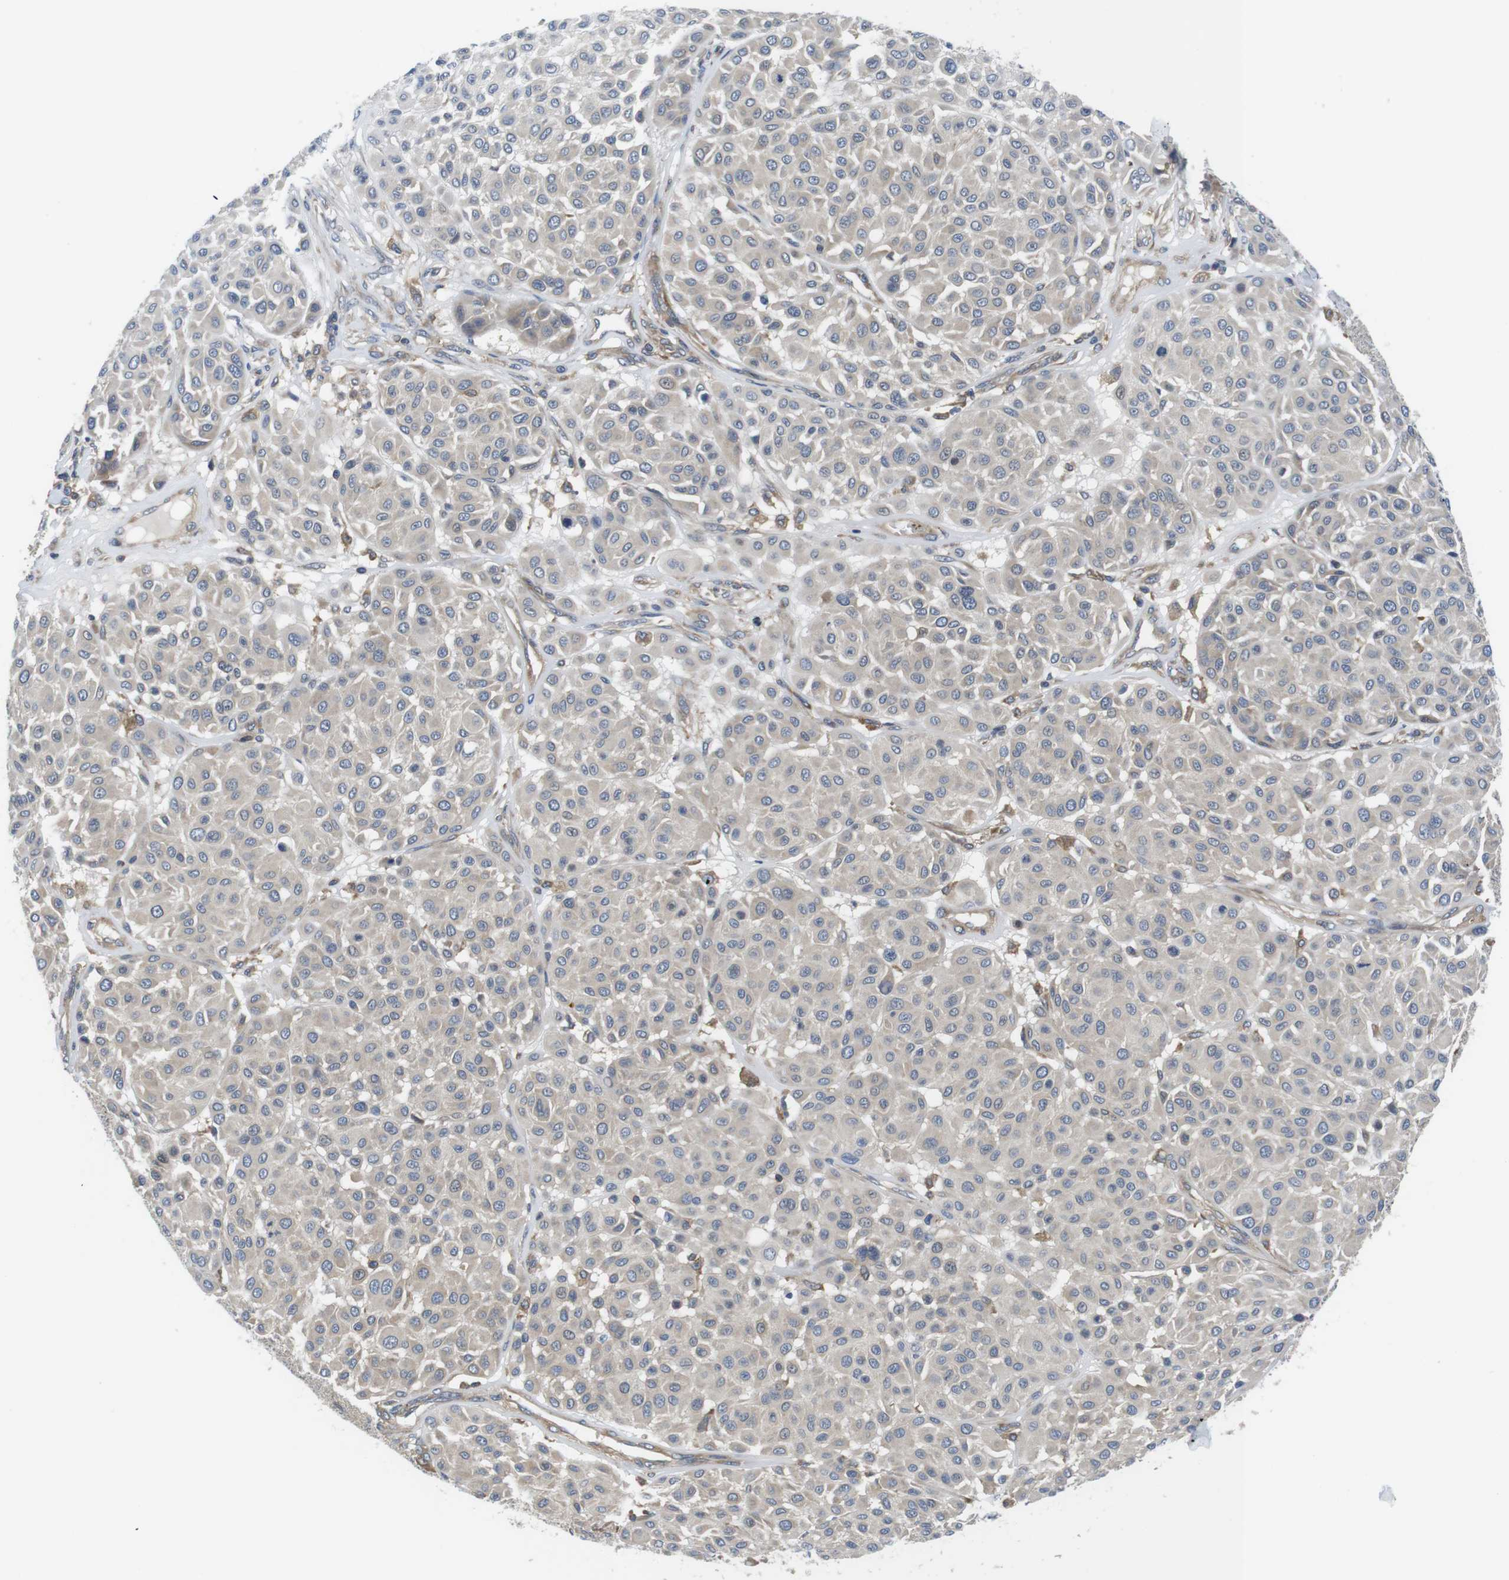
{"staining": {"intensity": "negative", "quantity": "none", "location": "none"}, "tissue": "melanoma", "cell_type": "Tumor cells", "image_type": "cancer", "snomed": [{"axis": "morphology", "description": "Malignant melanoma, Metastatic site"}, {"axis": "topography", "description": "Soft tissue"}], "caption": "There is no significant staining in tumor cells of melanoma. Brightfield microscopy of IHC stained with DAB (3,3'-diaminobenzidine) (brown) and hematoxylin (blue), captured at high magnification.", "gene": "HERPUD2", "patient": {"sex": "male", "age": 41}}